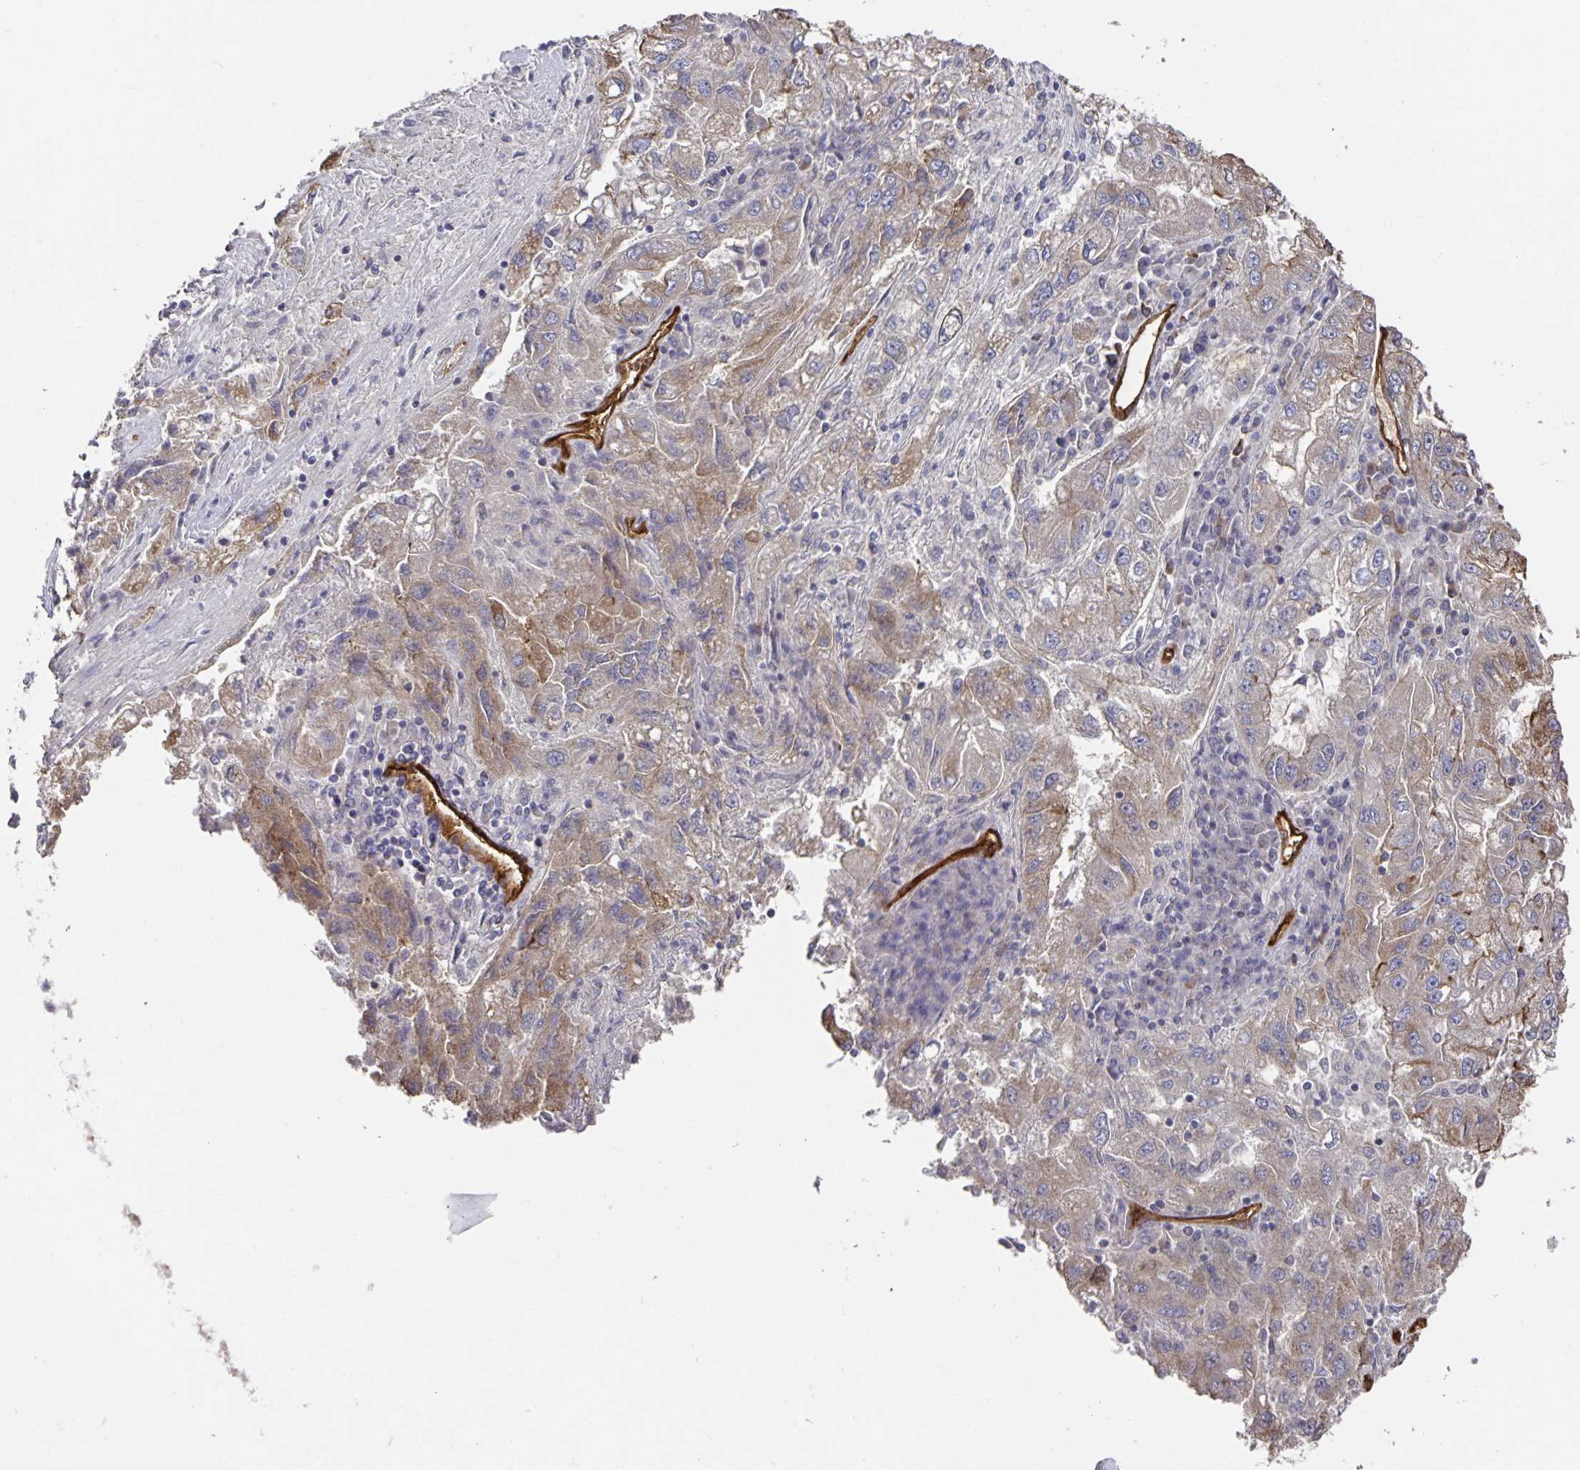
{"staining": {"intensity": "weak", "quantity": "25%-75%", "location": "cytoplasmic/membranous"}, "tissue": "lung cancer", "cell_type": "Tumor cells", "image_type": "cancer", "snomed": [{"axis": "morphology", "description": "Adenocarcinoma, NOS"}, {"axis": "morphology", "description": "Adenocarcinoma primary or metastatic"}, {"axis": "topography", "description": "Lung"}], "caption": "Immunohistochemistry of human lung cancer displays low levels of weak cytoplasmic/membranous expression in approximately 25%-75% of tumor cells. The staining was performed using DAB (3,3'-diaminobenzidine), with brown indicating positive protein expression. Nuclei are stained blue with hematoxylin.", "gene": "PODXL", "patient": {"sex": "male", "age": 74}}